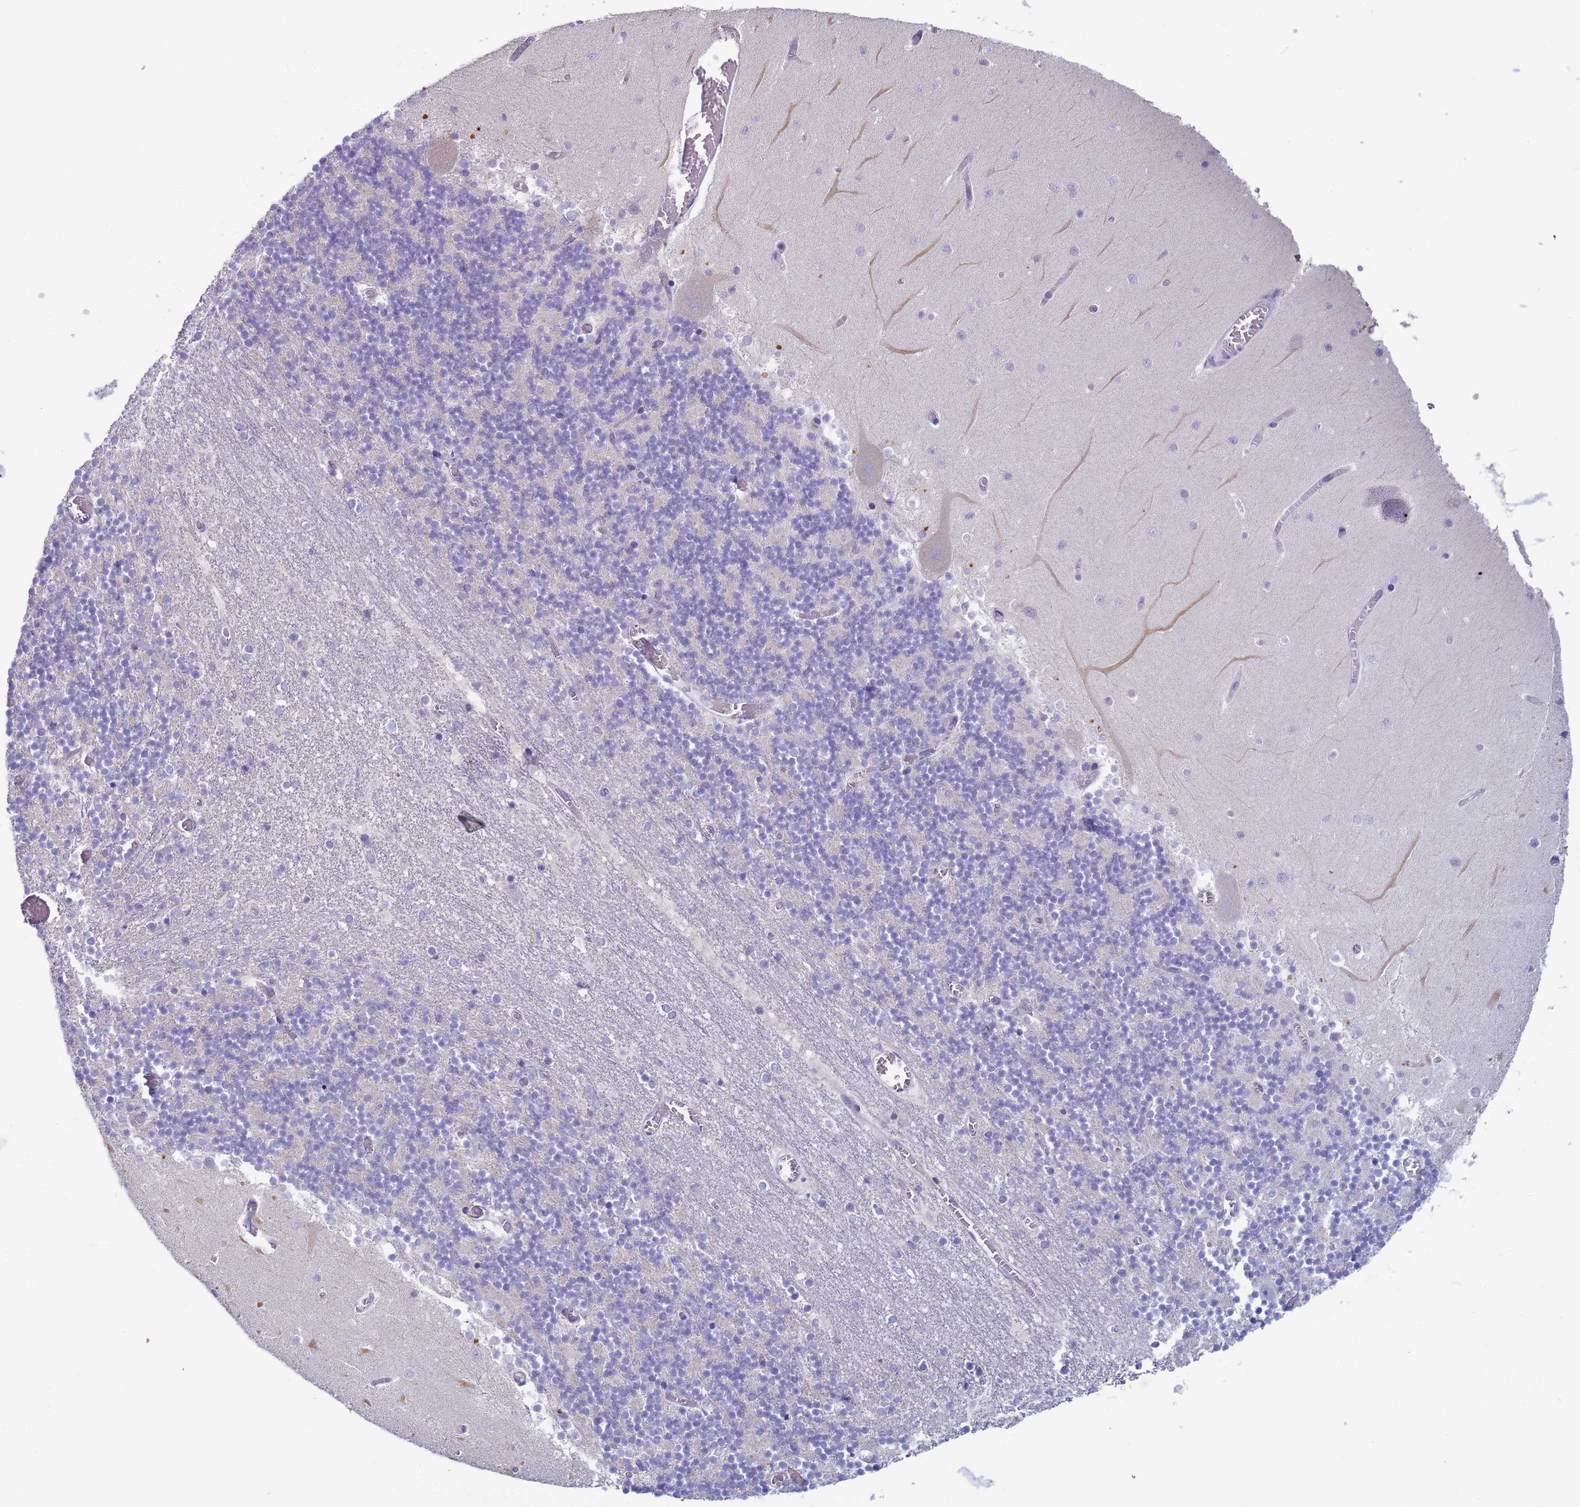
{"staining": {"intensity": "negative", "quantity": "none", "location": "none"}, "tissue": "cerebellum", "cell_type": "Cells in granular layer", "image_type": "normal", "snomed": [{"axis": "morphology", "description": "Normal tissue, NOS"}, {"axis": "topography", "description": "Cerebellum"}], "caption": "Immunohistochemical staining of normal human cerebellum reveals no significant expression in cells in granular layer. The staining was performed using DAB to visualize the protein expression in brown, while the nuclei were stained in blue with hematoxylin (Magnification: 20x).", "gene": "CR1", "patient": {"sex": "female", "age": 28}}